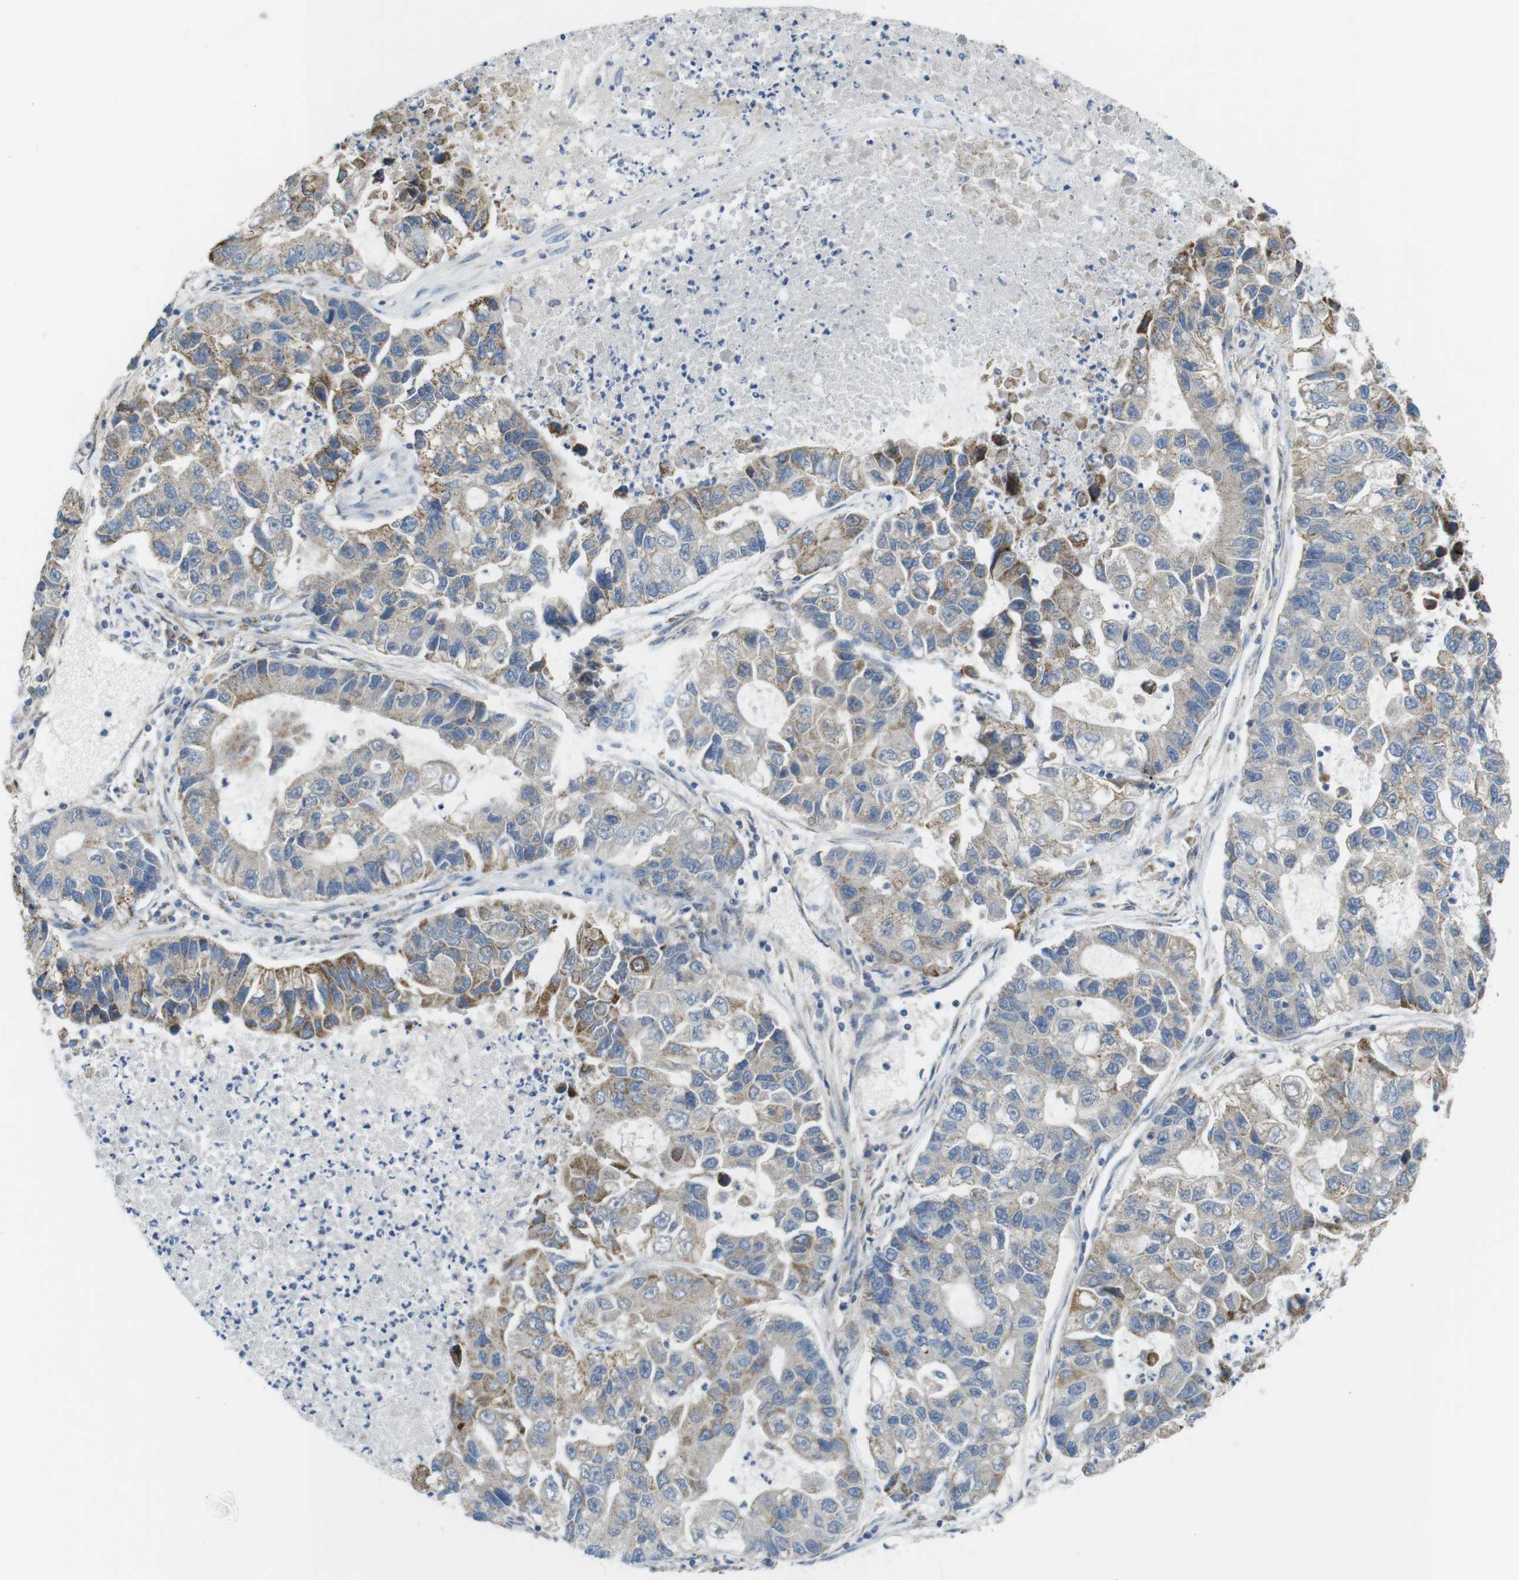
{"staining": {"intensity": "moderate", "quantity": ">75%", "location": "cytoplasmic/membranous"}, "tissue": "lung cancer", "cell_type": "Tumor cells", "image_type": "cancer", "snomed": [{"axis": "morphology", "description": "Adenocarcinoma, NOS"}, {"axis": "topography", "description": "Lung"}], "caption": "The image exhibits a brown stain indicating the presence of a protein in the cytoplasmic/membranous of tumor cells in lung cancer (adenocarcinoma).", "gene": "MARCHF1", "patient": {"sex": "female", "age": 51}}